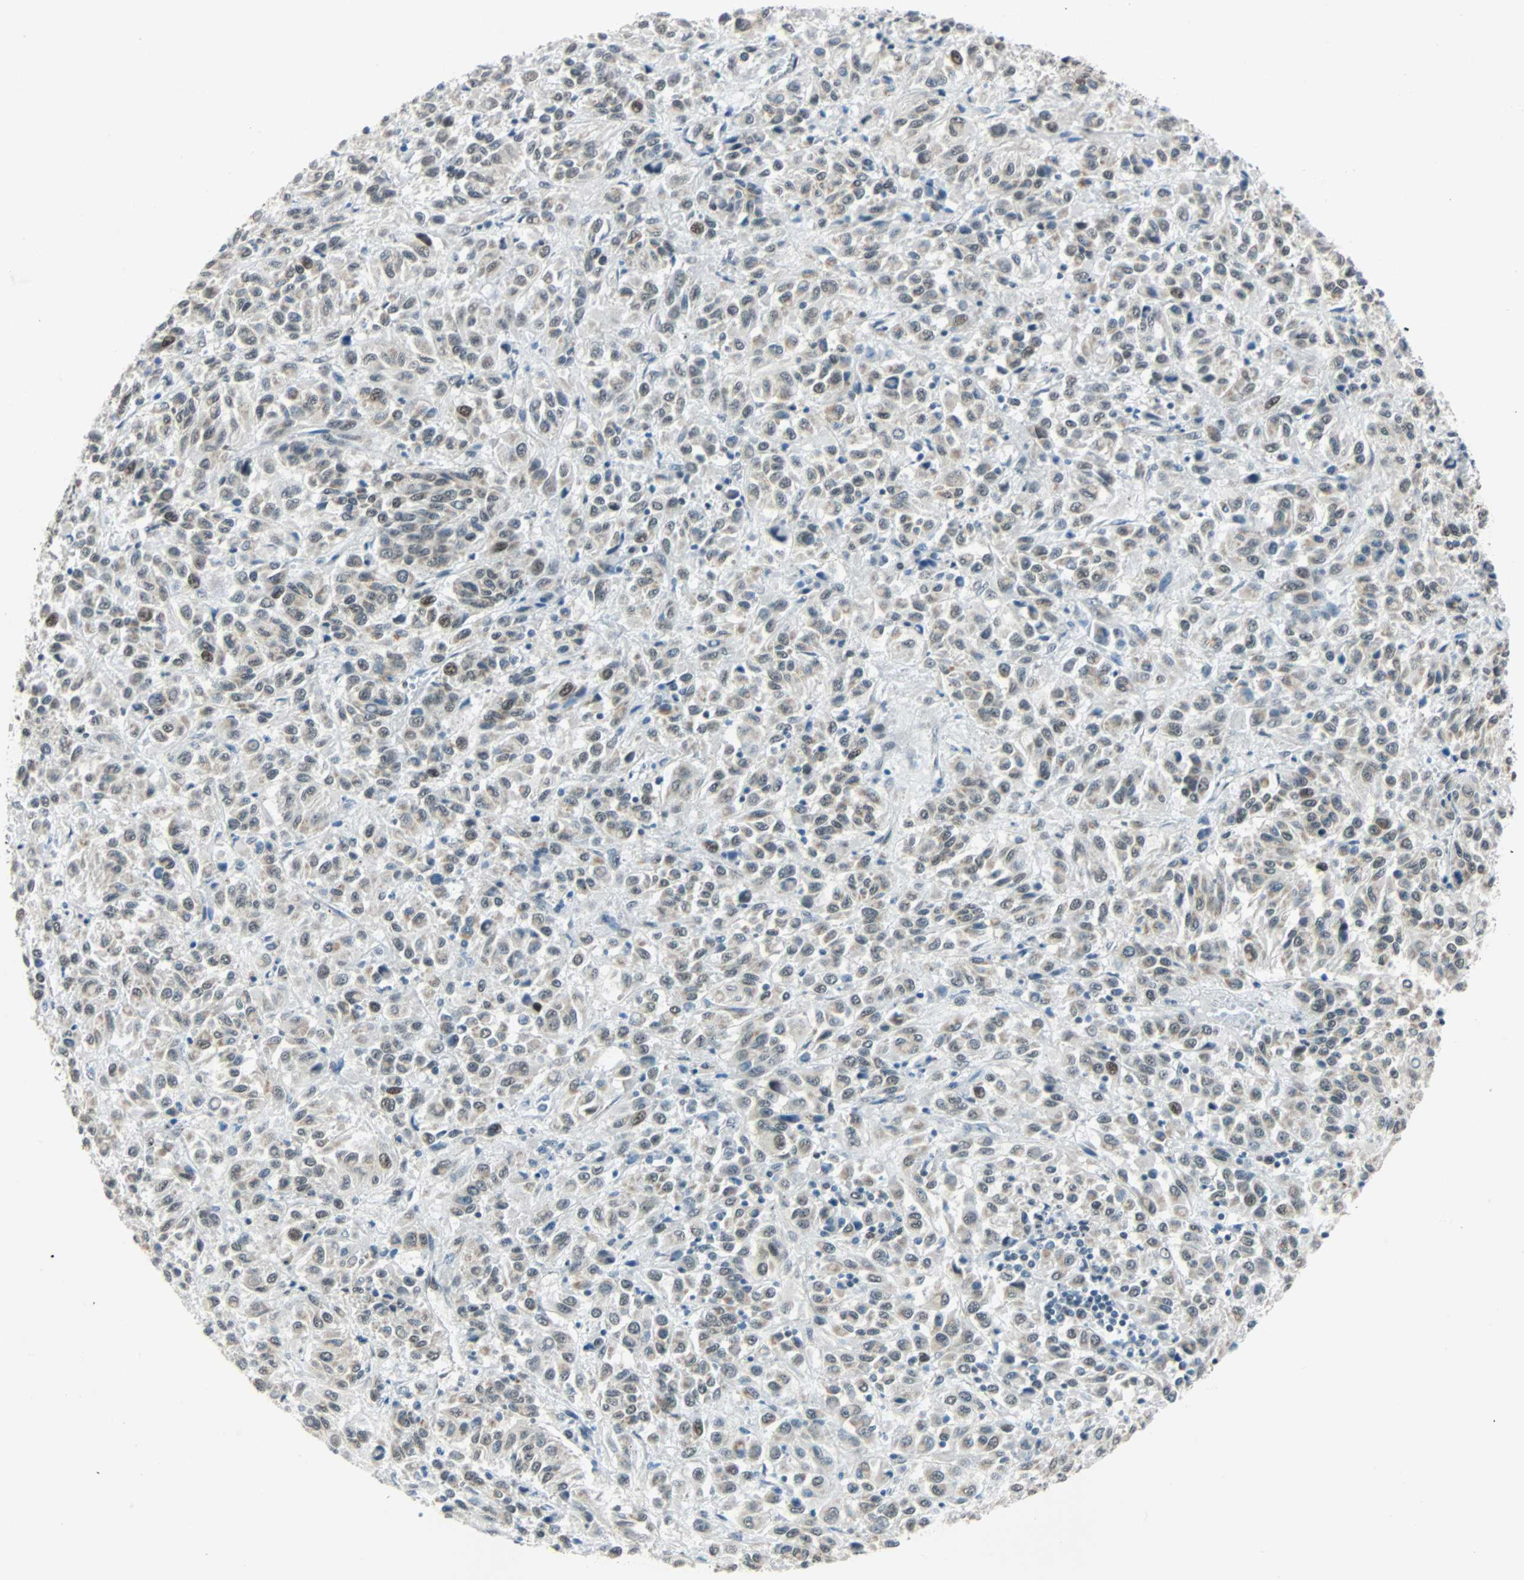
{"staining": {"intensity": "moderate", "quantity": "<25%", "location": "nuclear"}, "tissue": "melanoma", "cell_type": "Tumor cells", "image_type": "cancer", "snomed": [{"axis": "morphology", "description": "Malignant melanoma, Metastatic site"}, {"axis": "topography", "description": "Lung"}], "caption": "Immunohistochemistry (IHC) histopathology image of neoplastic tissue: human malignant melanoma (metastatic site) stained using immunohistochemistry (IHC) exhibits low levels of moderate protein expression localized specifically in the nuclear of tumor cells, appearing as a nuclear brown color.", "gene": "NELFE", "patient": {"sex": "male", "age": 64}}